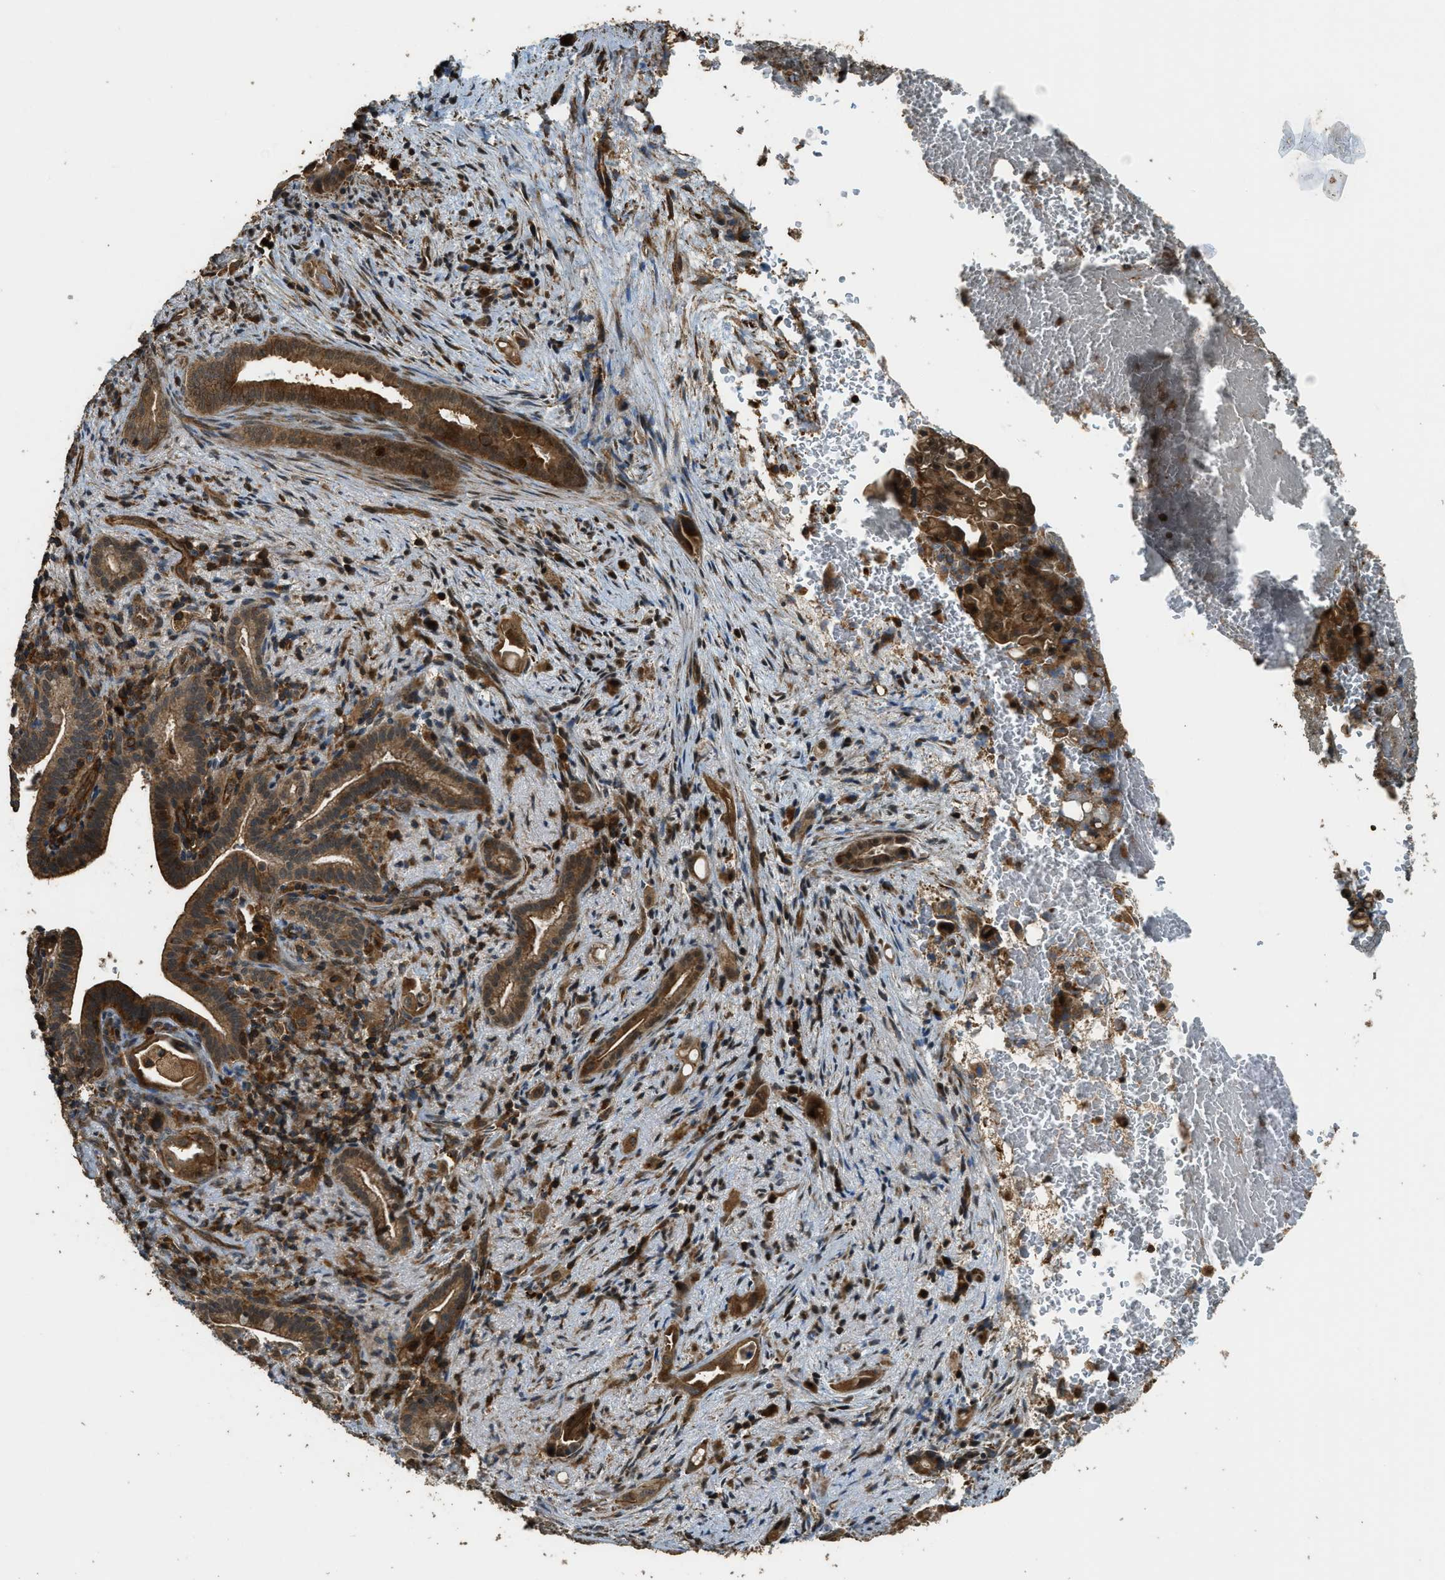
{"staining": {"intensity": "moderate", "quantity": ">75%", "location": "cytoplasmic/membranous"}, "tissue": "liver cancer", "cell_type": "Tumor cells", "image_type": "cancer", "snomed": [{"axis": "morphology", "description": "Cholangiocarcinoma"}, {"axis": "topography", "description": "Liver"}], "caption": "A medium amount of moderate cytoplasmic/membranous staining is present in approximately >75% of tumor cells in liver cancer tissue.", "gene": "PPP6R3", "patient": {"sex": "female", "age": 68}}